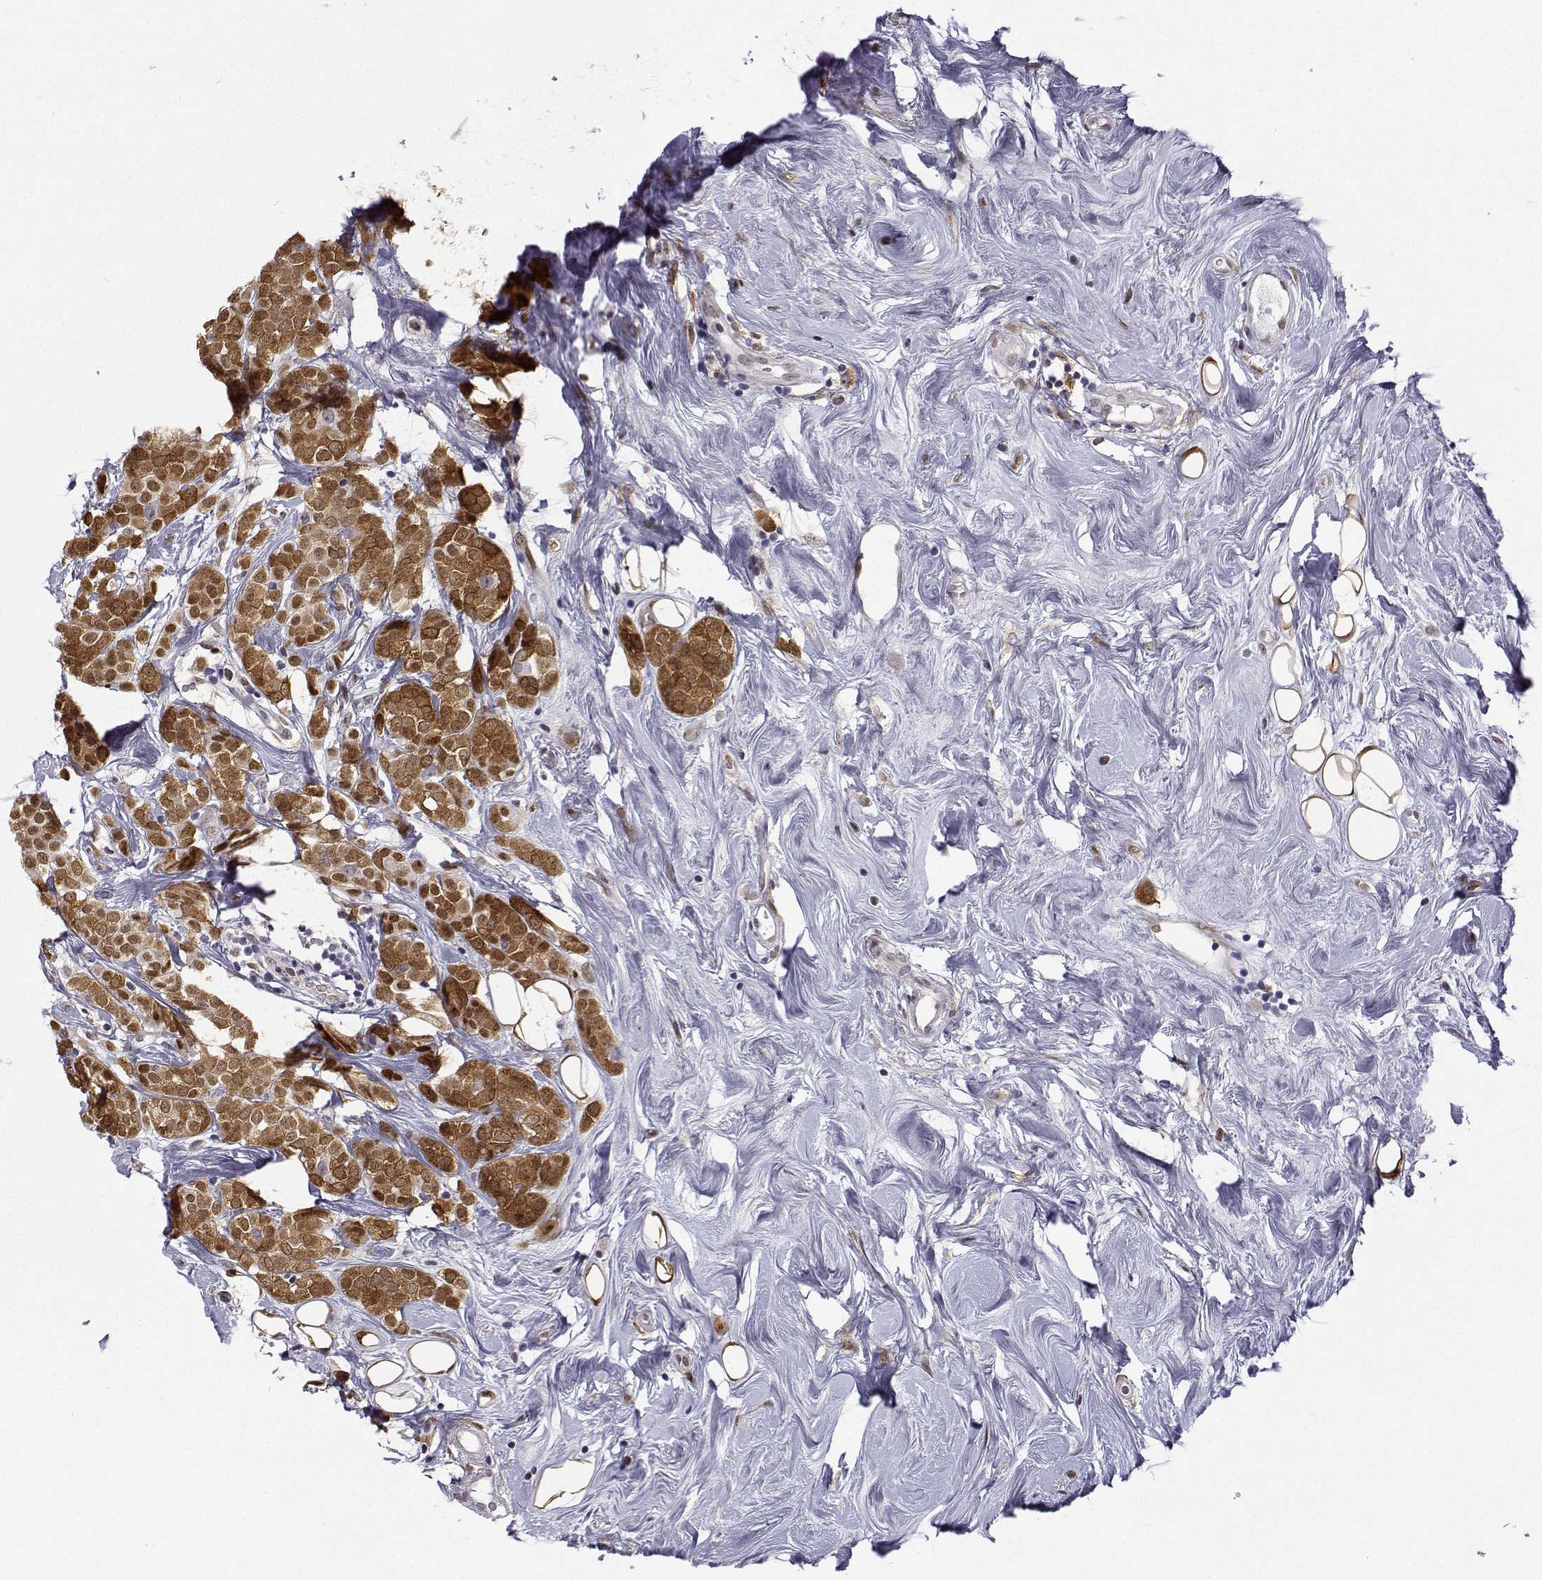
{"staining": {"intensity": "moderate", "quantity": ">75%", "location": "cytoplasmic/membranous,nuclear"}, "tissue": "breast cancer", "cell_type": "Tumor cells", "image_type": "cancer", "snomed": [{"axis": "morphology", "description": "Lobular carcinoma"}, {"axis": "topography", "description": "Breast"}], "caption": "About >75% of tumor cells in breast cancer demonstrate moderate cytoplasmic/membranous and nuclear protein positivity as visualized by brown immunohistochemical staining.", "gene": "PHGDH", "patient": {"sex": "female", "age": 49}}